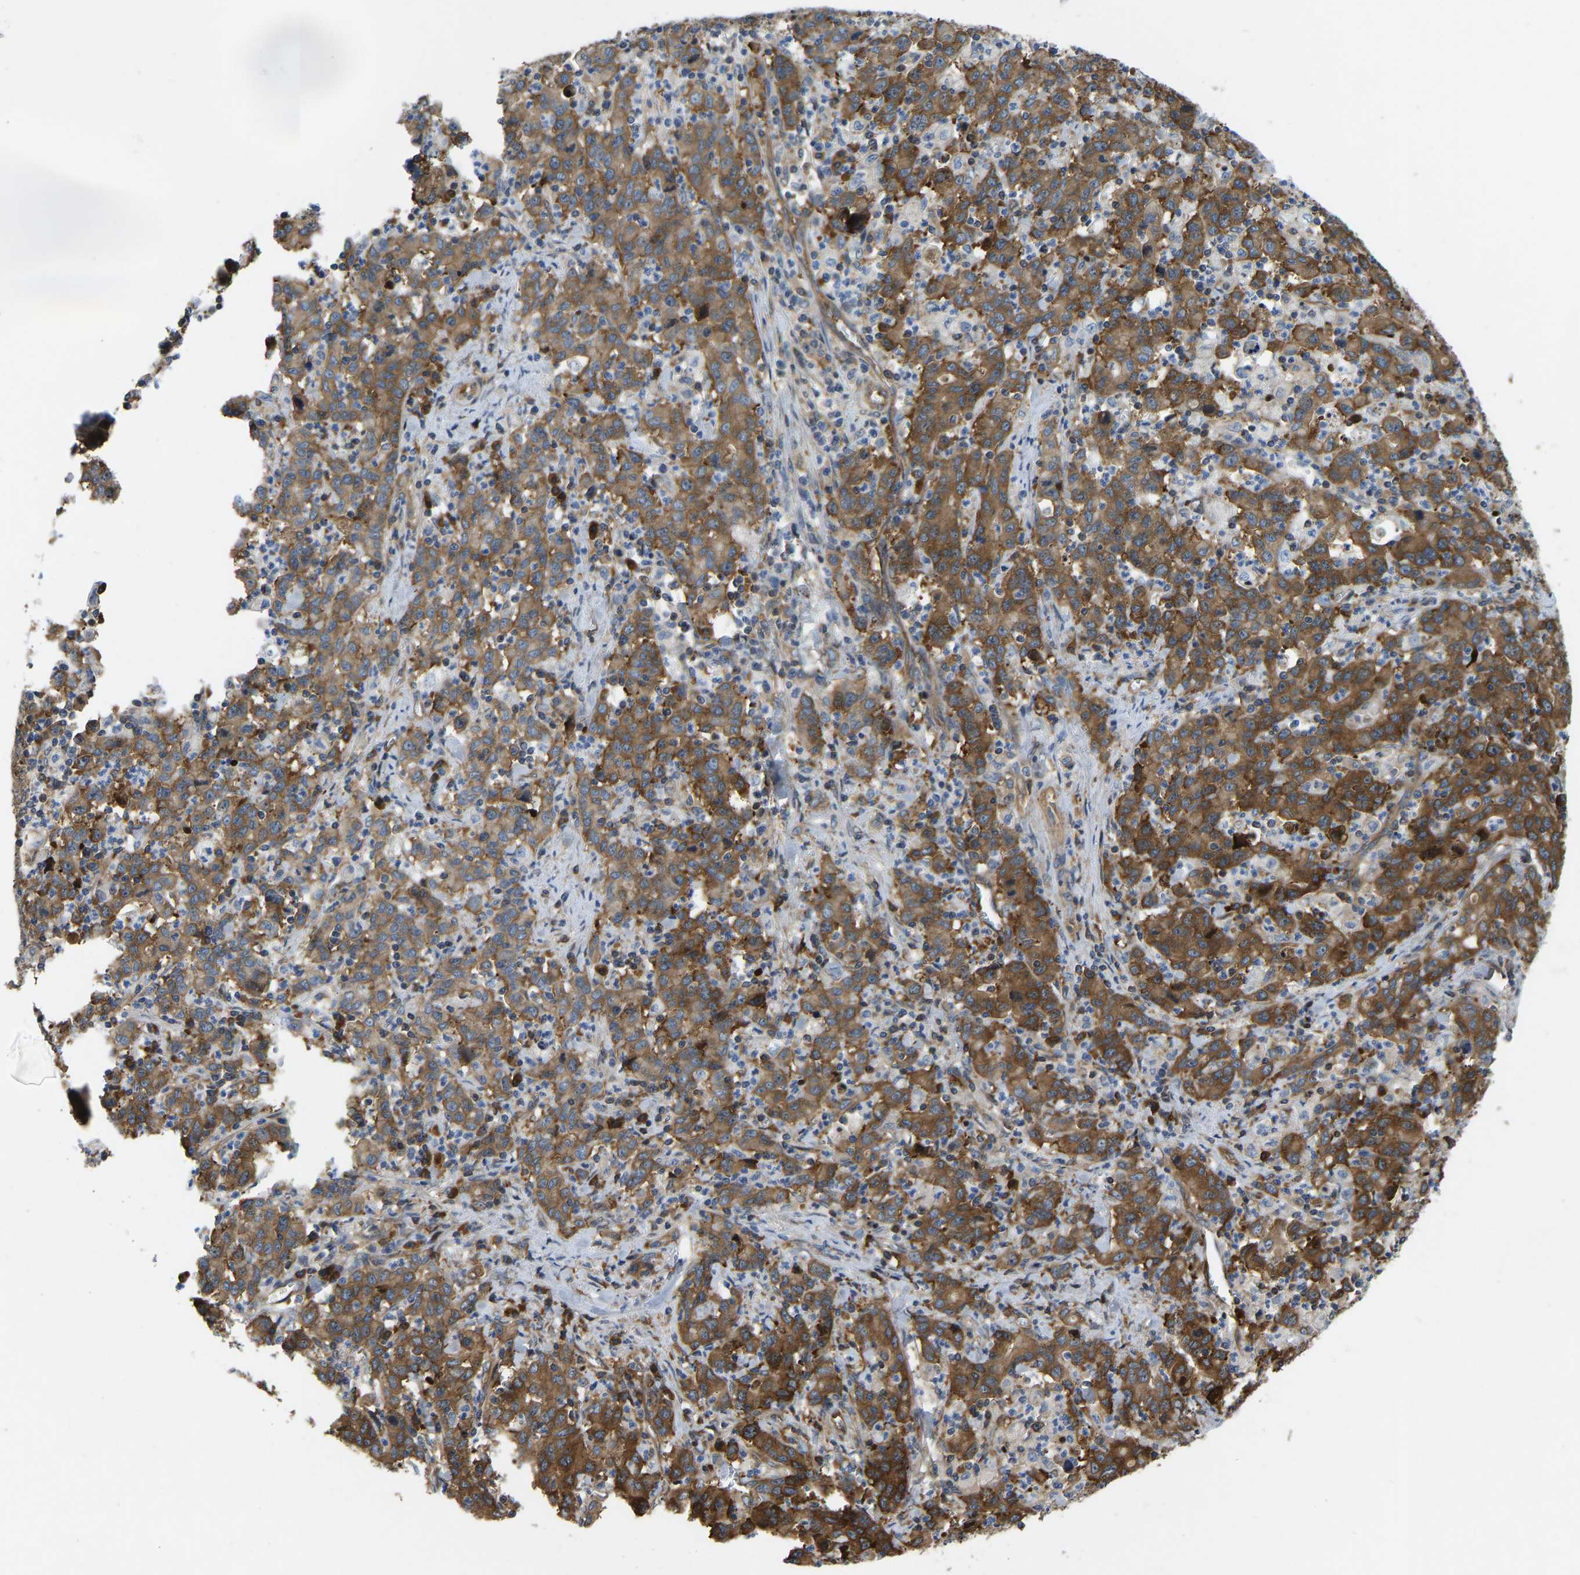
{"staining": {"intensity": "moderate", "quantity": ">75%", "location": "cytoplasmic/membranous"}, "tissue": "stomach cancer", "cell_type": "Tumor cells", "image_type": "cancer", "snomed": [{"axis": "morphology", "description": "Adenocarcinoma, NOS"}, {"axis": "topography", "description": "Stomach, upper"}], "caption": "Immunohistochemistry (DAB (3,3'-diaminobenzidine)) staining of human stomach cancer demonstrates moderate cytoplasmic/membranous protein staining in approximately >75% of tumor cells. The staining is performed using DAB (3,3'-diaminobenzidine) brown chromogen to label protein expression. The nuclei are counter-stained blue using hematoxylin.", "gene": "RASGRF2", "patient": {"sex": "male", "age": 69}}